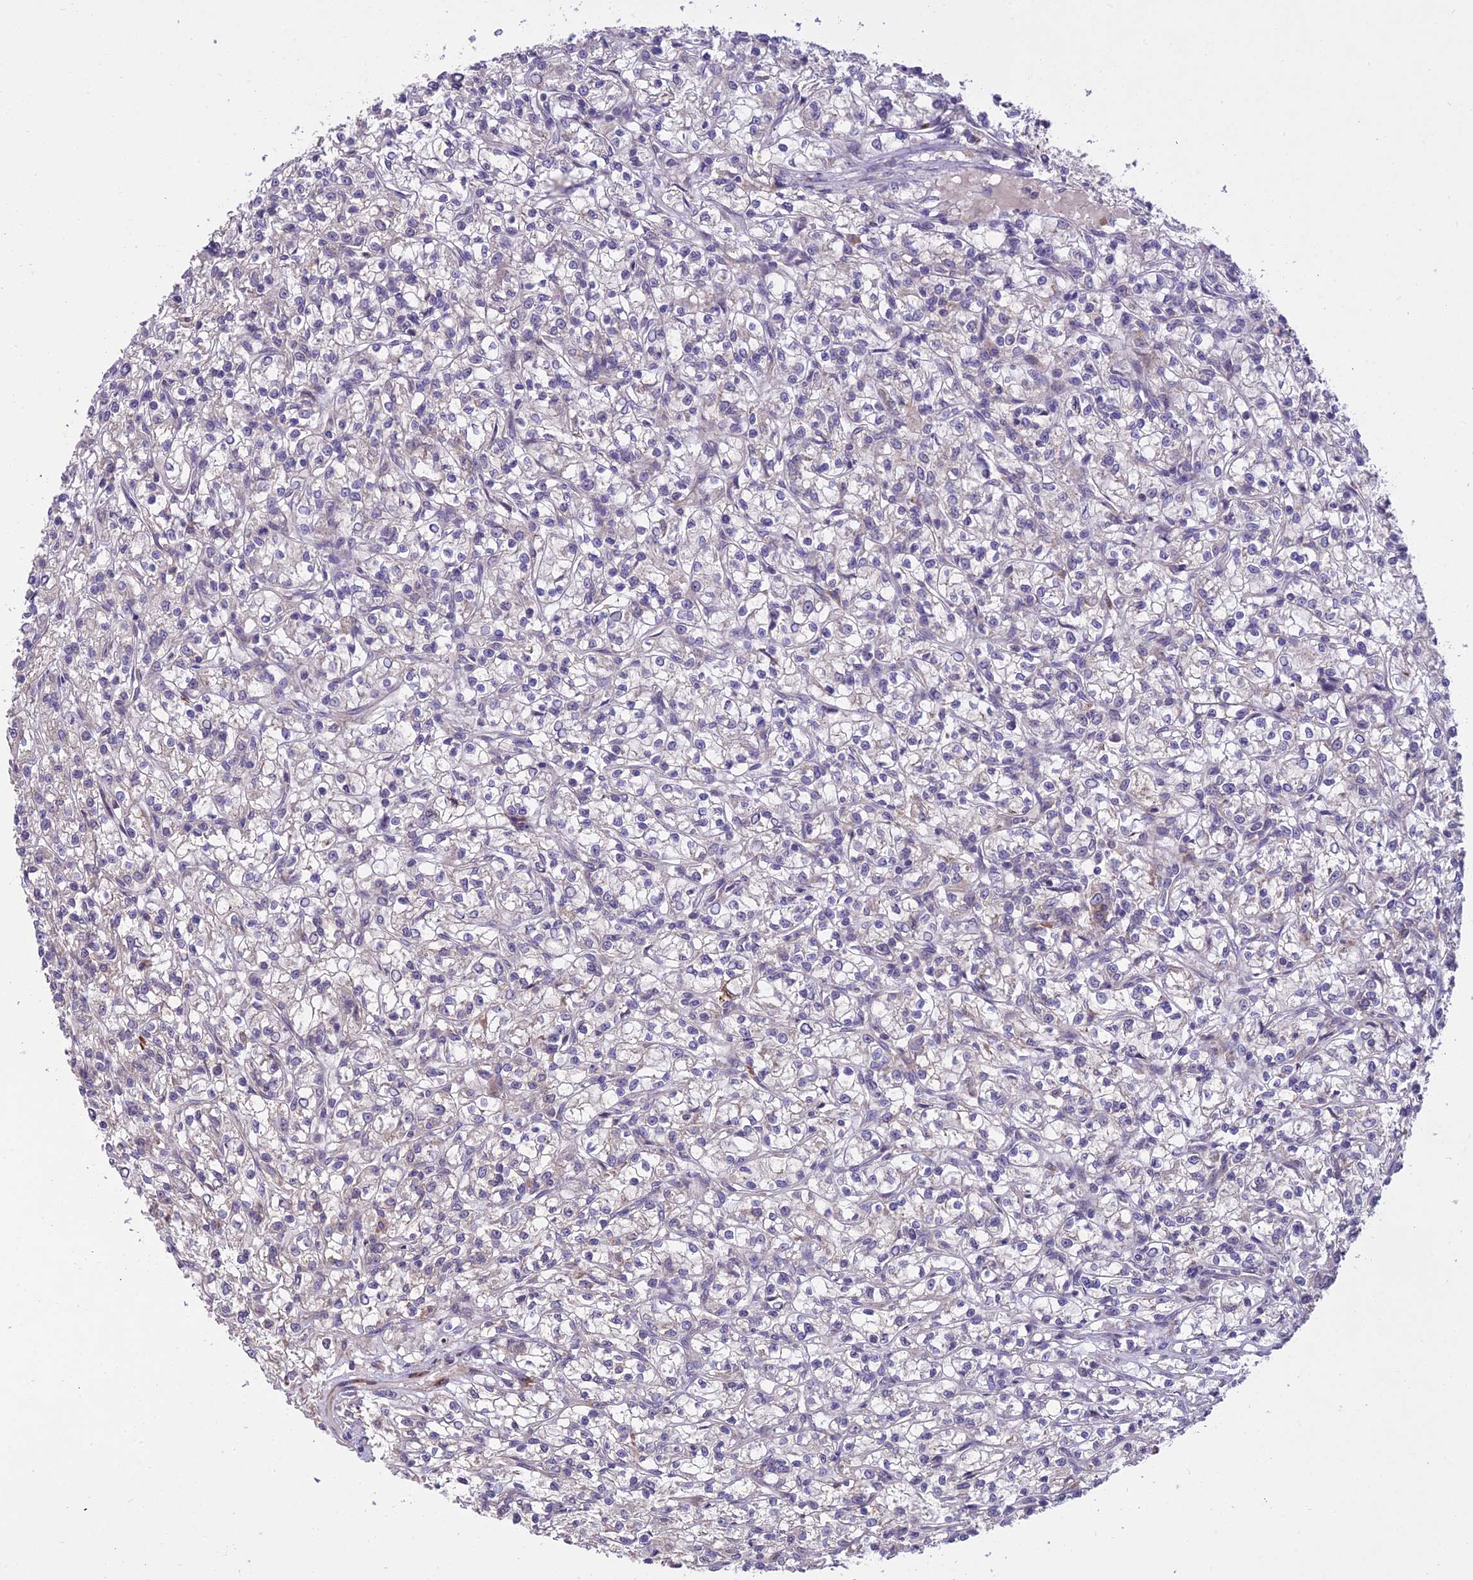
{"staining": {"intensity": "negative", "quantity": "none", "location": "none"}, "tissue": "renal cancer", "cell_type": "Tumor cells", "image_type": "cancer", "snomed": [{"axis": "morphology", "description": "Adenocarcinoma, NOS"}, {"axis": "topography", "description": "Kidney"}], "caption": "An immunohistochemistry (IHC) photomicrograph of renal cancer (adenocarcinoma) is shown. There is no staining in tumor cells of renal cancer (adenocarcinoma).", "gene": "CENPL", "patient": {"sex": "female", "age": 59}}